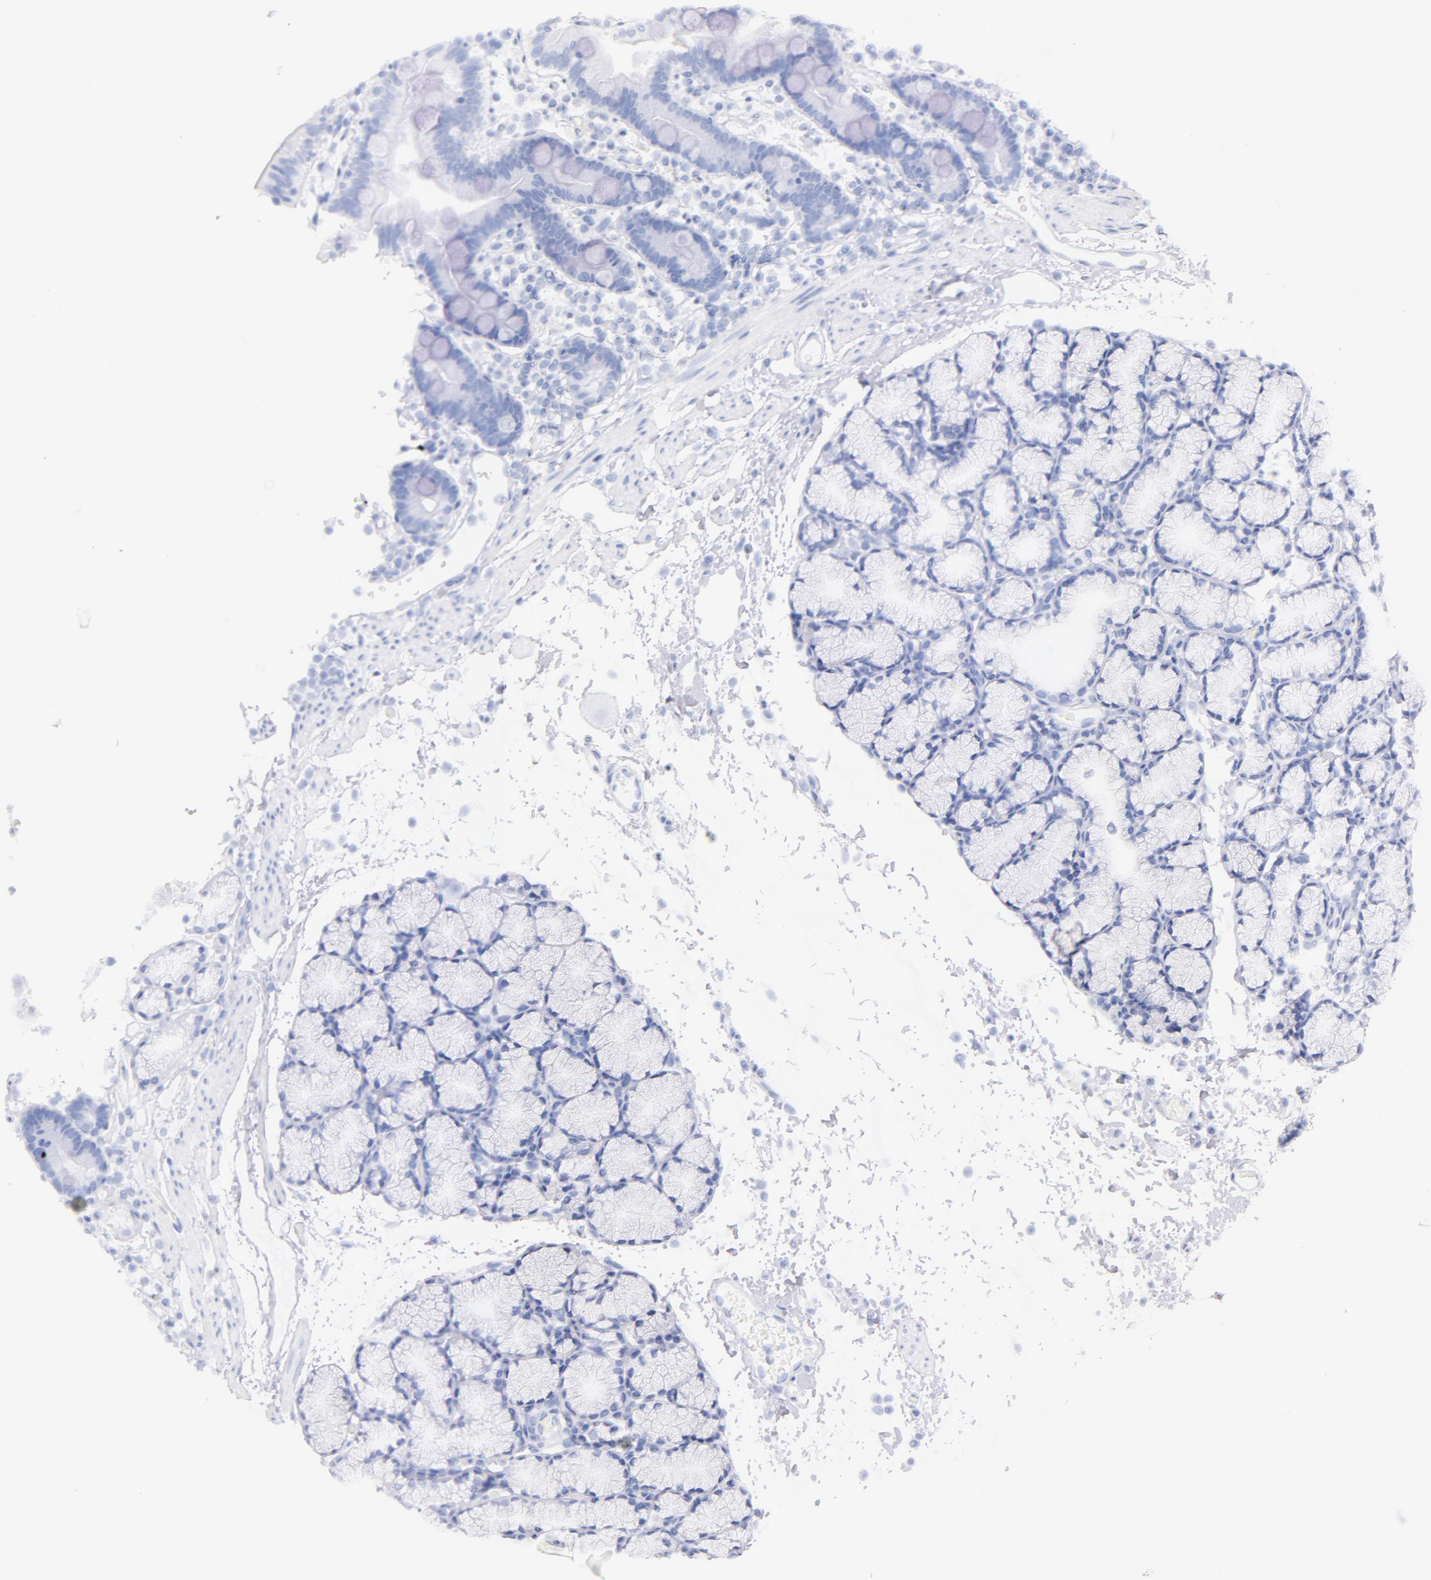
{"staining": {"intensity": "negative", "quantity": "none", "location": "none"}, "tissue": "duodenum", "cell_type": "Glandular cells", "image_type": "normal", "snomed": [{"axis": "morphology", "description": "Normal tissue, NOS"}, {"axis": "topography", "description": "Duodenum"}], "caption": "The micrograph shows no significant expression in glandular cells of duodenum.", "gene": "CD44", "patient": {"sex": "female", "age": 48}}